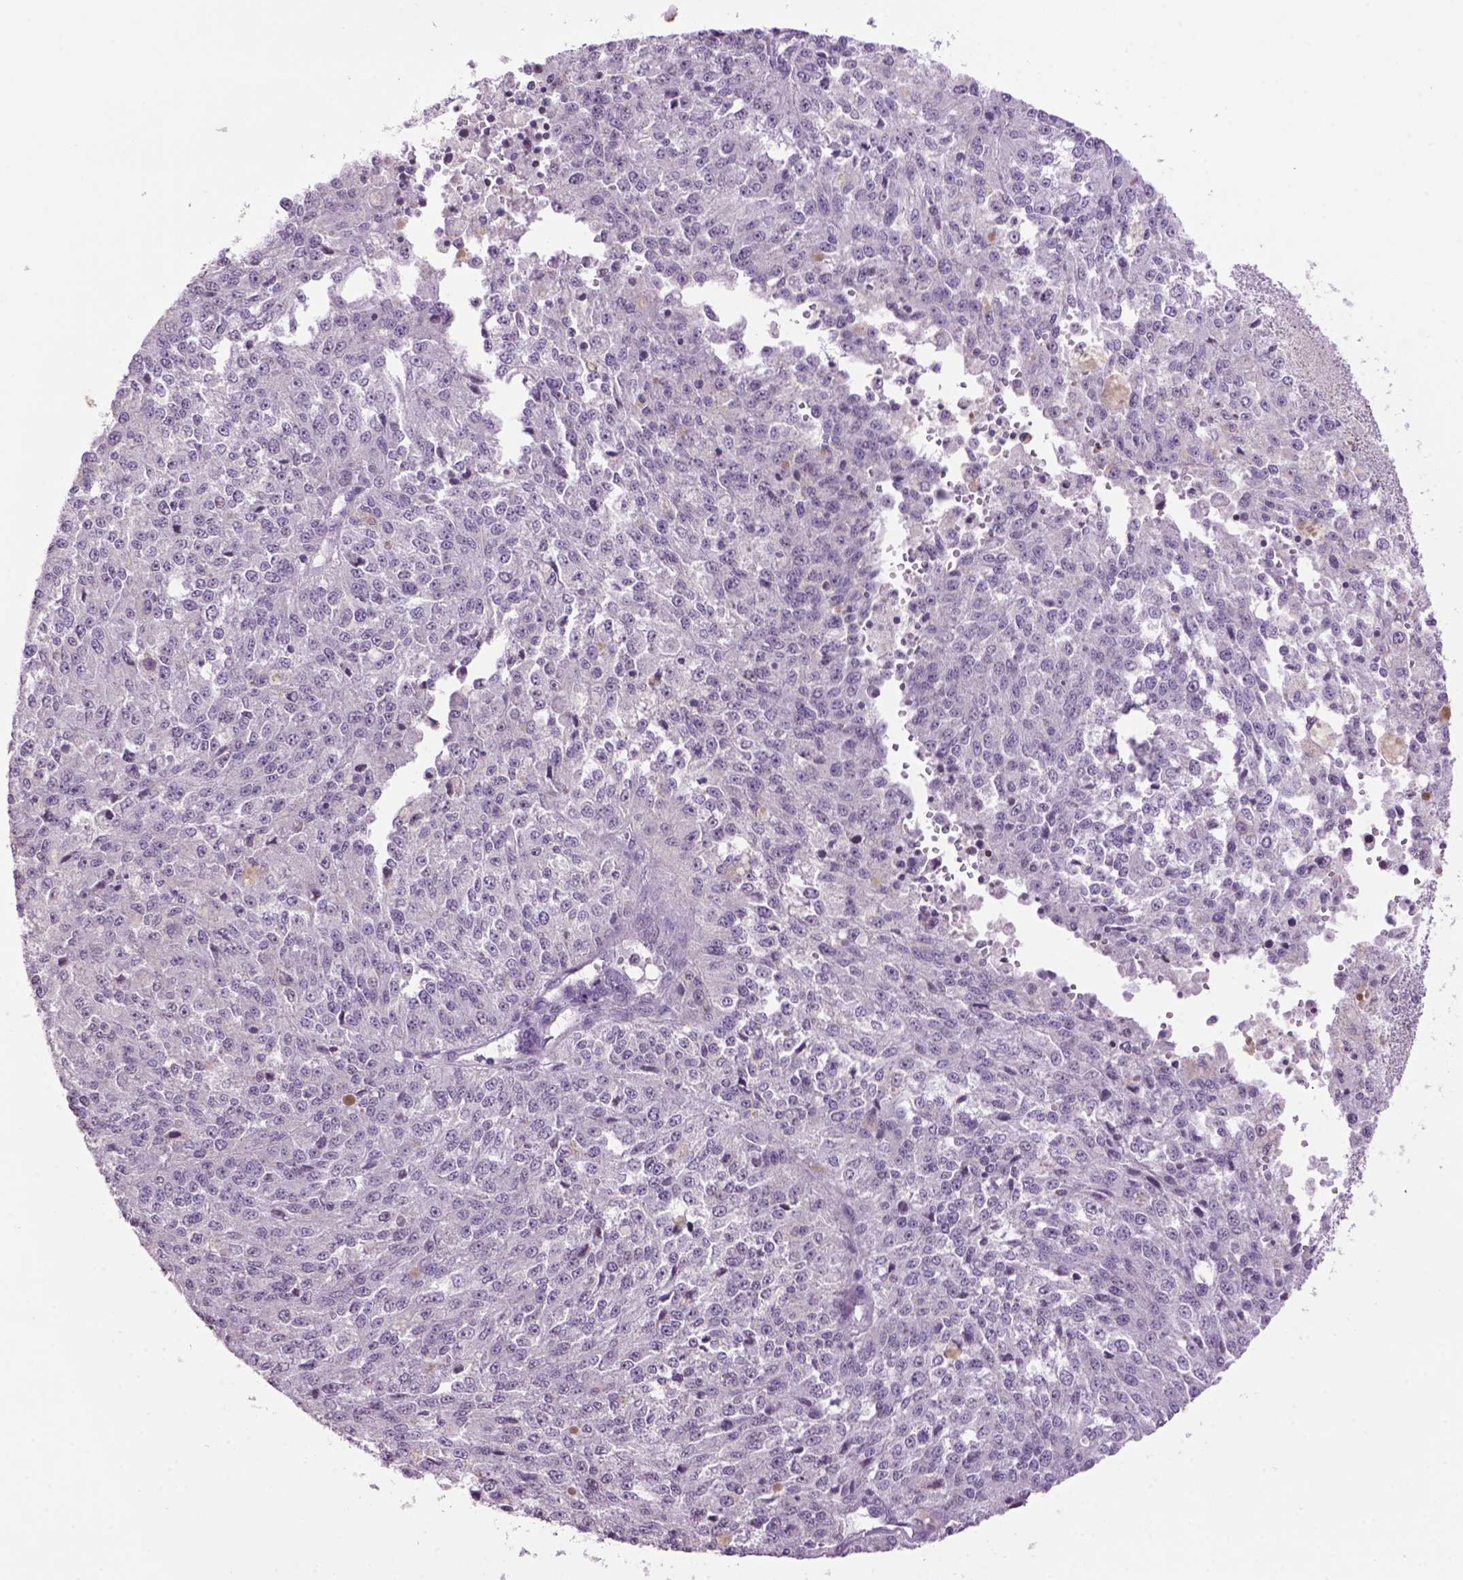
{"staining": {"intensity": "negative", "quantity": "none", "location": "none"}, "tissue": "melanoma", "cell_type": "Tumor cells", "image_type": "cancer", "snomed": [{"axis": "morphology", "description": "Malignant melanoma, Metastatic site"}, {"axis": "topography", "description": "Lymph node"}], "caption": "A high-resolution photomicrograph shows immunohistochemistry staining of malignant melanoma (metastatic site), which reveals no significant positivity in tumor cells.", "gene": "TH", "patient": {"sex": "female", "age": 64}}